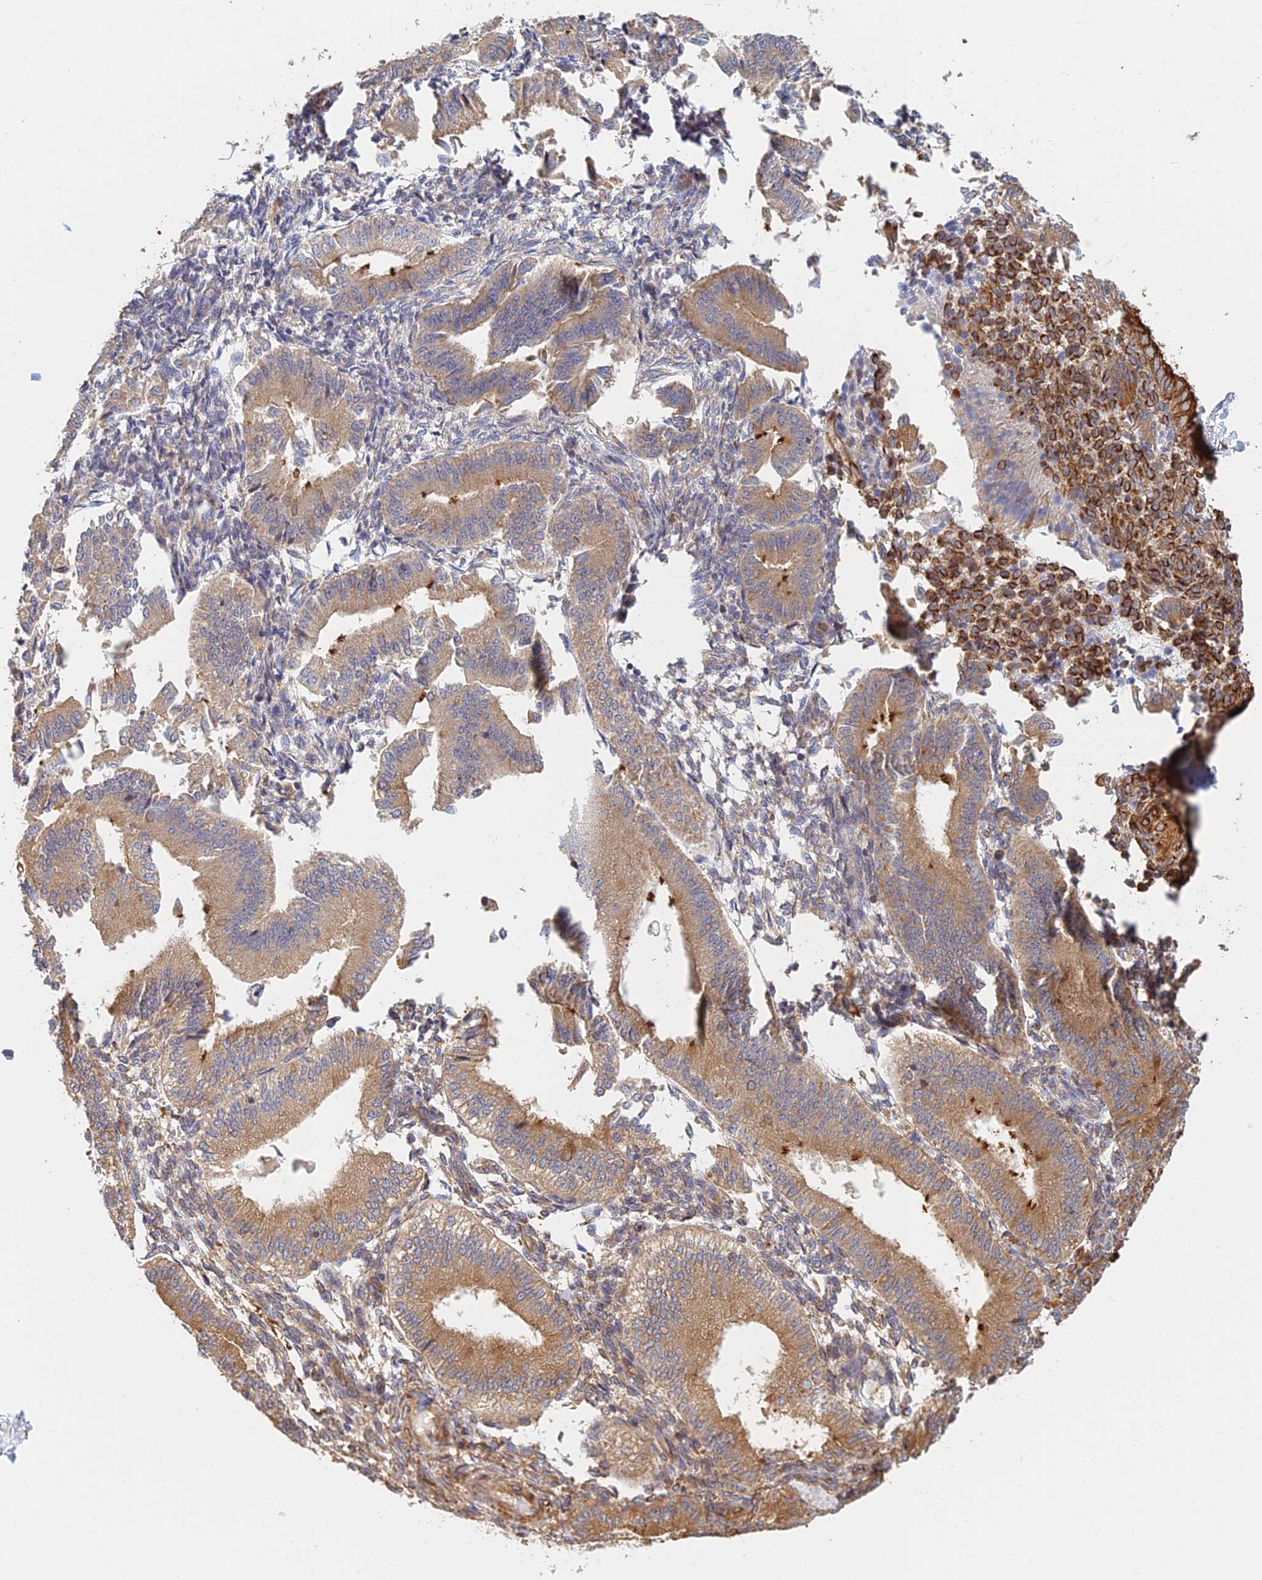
{"staining": {"intensity": "strong", "quantity": "25%-75%", "location": "cytoplasmic/membranous"}, "tissue": "endometrium", "cell_type": "Cells in endometrial stroma", "image_type": "normal", "snomed": [{"axis": "morphology", "description": "Normal tissue, NOS"}, {"axis": "topography", "description": "Endometrium"}], "caption": "Endometrium was stained to show a protein in brown. There is high levels of strong cytoplasmic/membranous staining in approximately 25%-75% of cells in endometrial stroma. The protein of interest is stained brown, and the nuclei are stained in blue (DAB IHC with brightfield microscopy, high magnification).", "gene": "WBP11", "patient": {"sex": "female", "age": 39}}